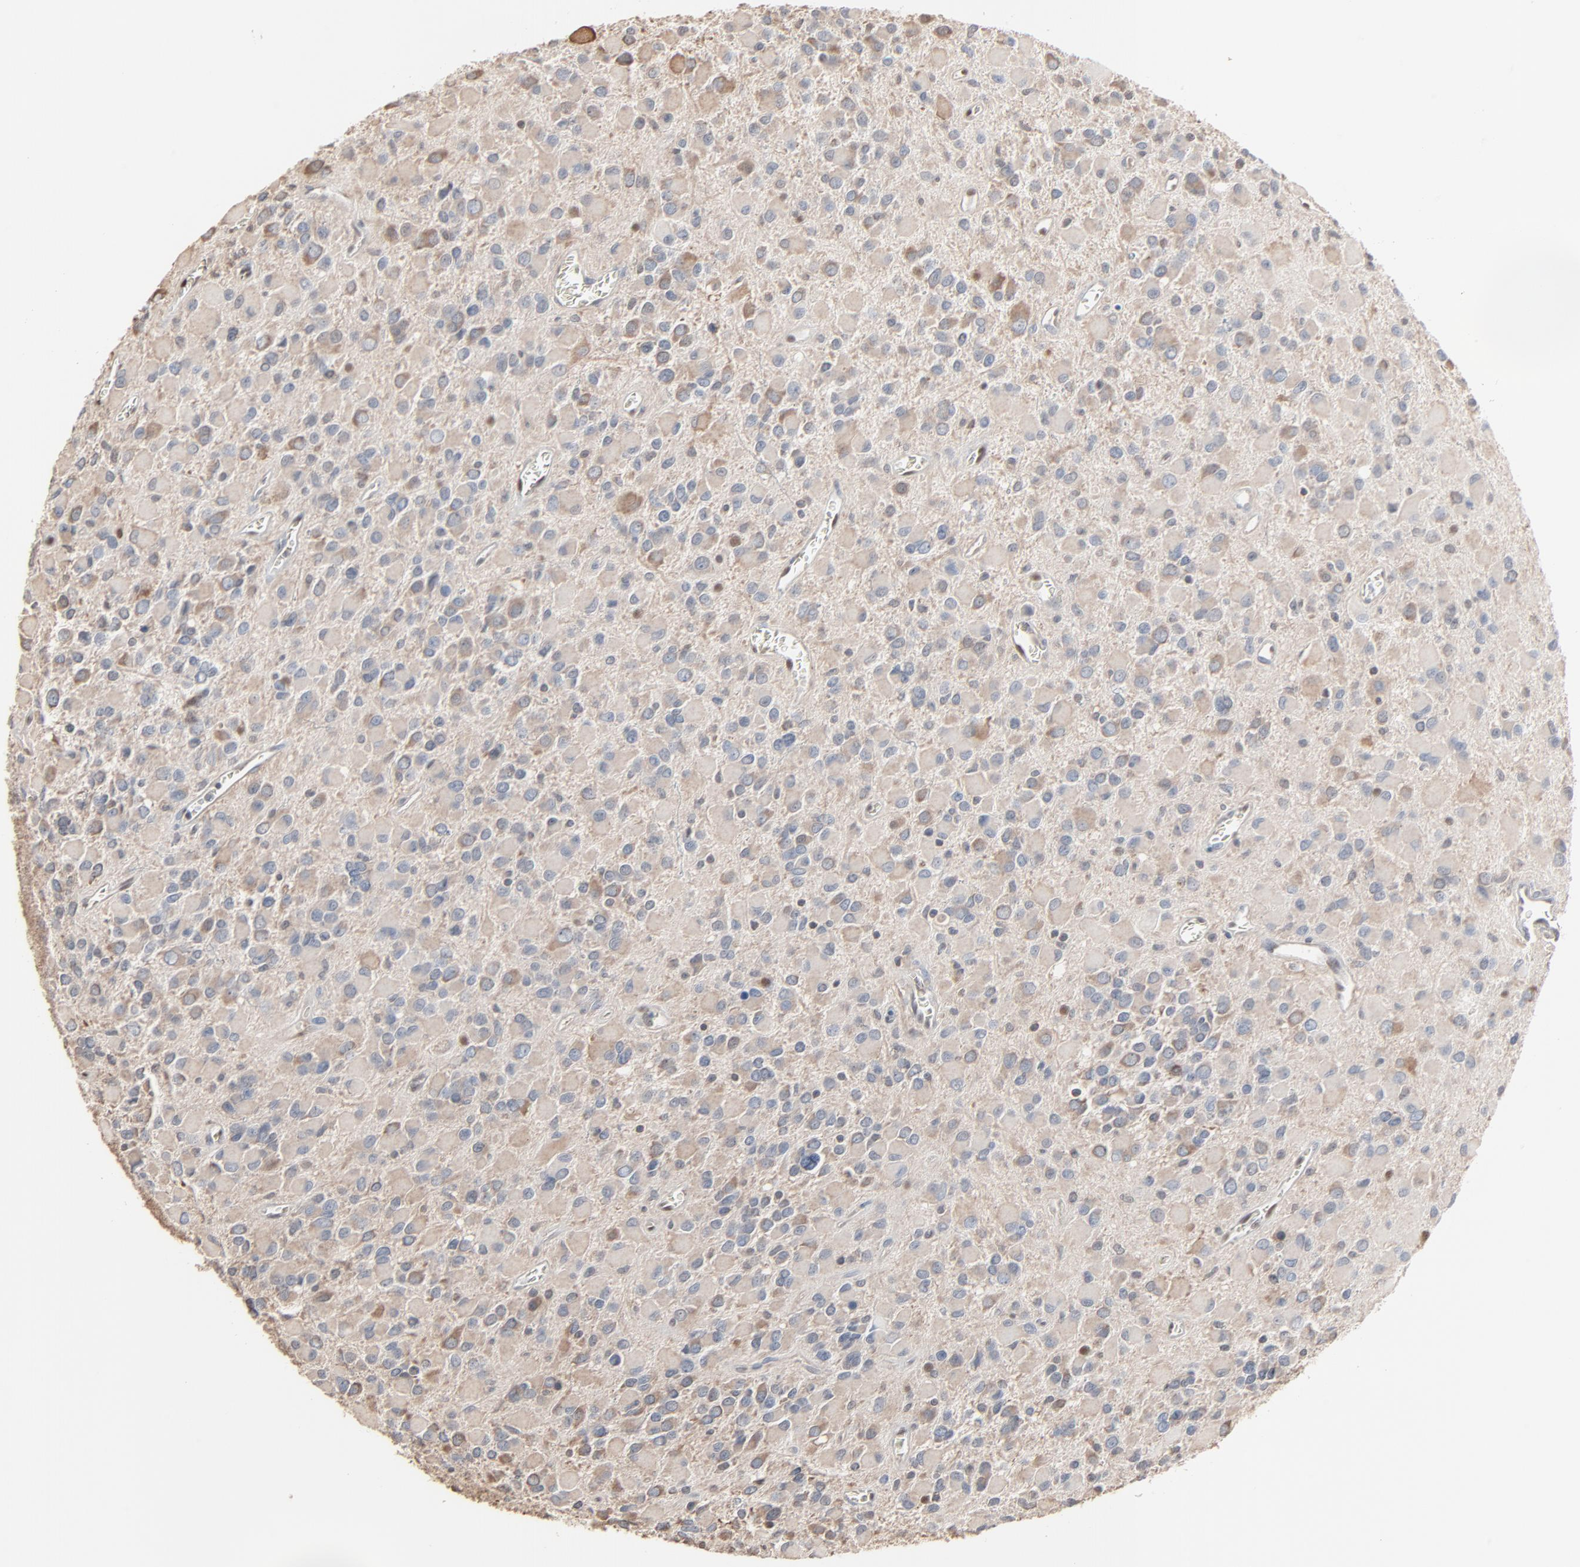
{"staining": {"intensity": "weak", "quantity": "25%-75%", "location": "cytoplasmic/membranous,nuclear"}, "tissue": "glioma", "cell_type": "Tumor cells", "image_type": "cancer", "snomed": [{"axis": "morphology", "description": "Glioma, malignant, Low grade"}, {"axis": "topography", "description": "Brain"}], "caption": "Immunohistochemical staining of glioma shows weak cytoplasmic/membranous and nuclear protein expression in approximately 25%-75% of tumor cells.", "gene": "CCT5", "patient": {"sex": "male", "age": 42}}